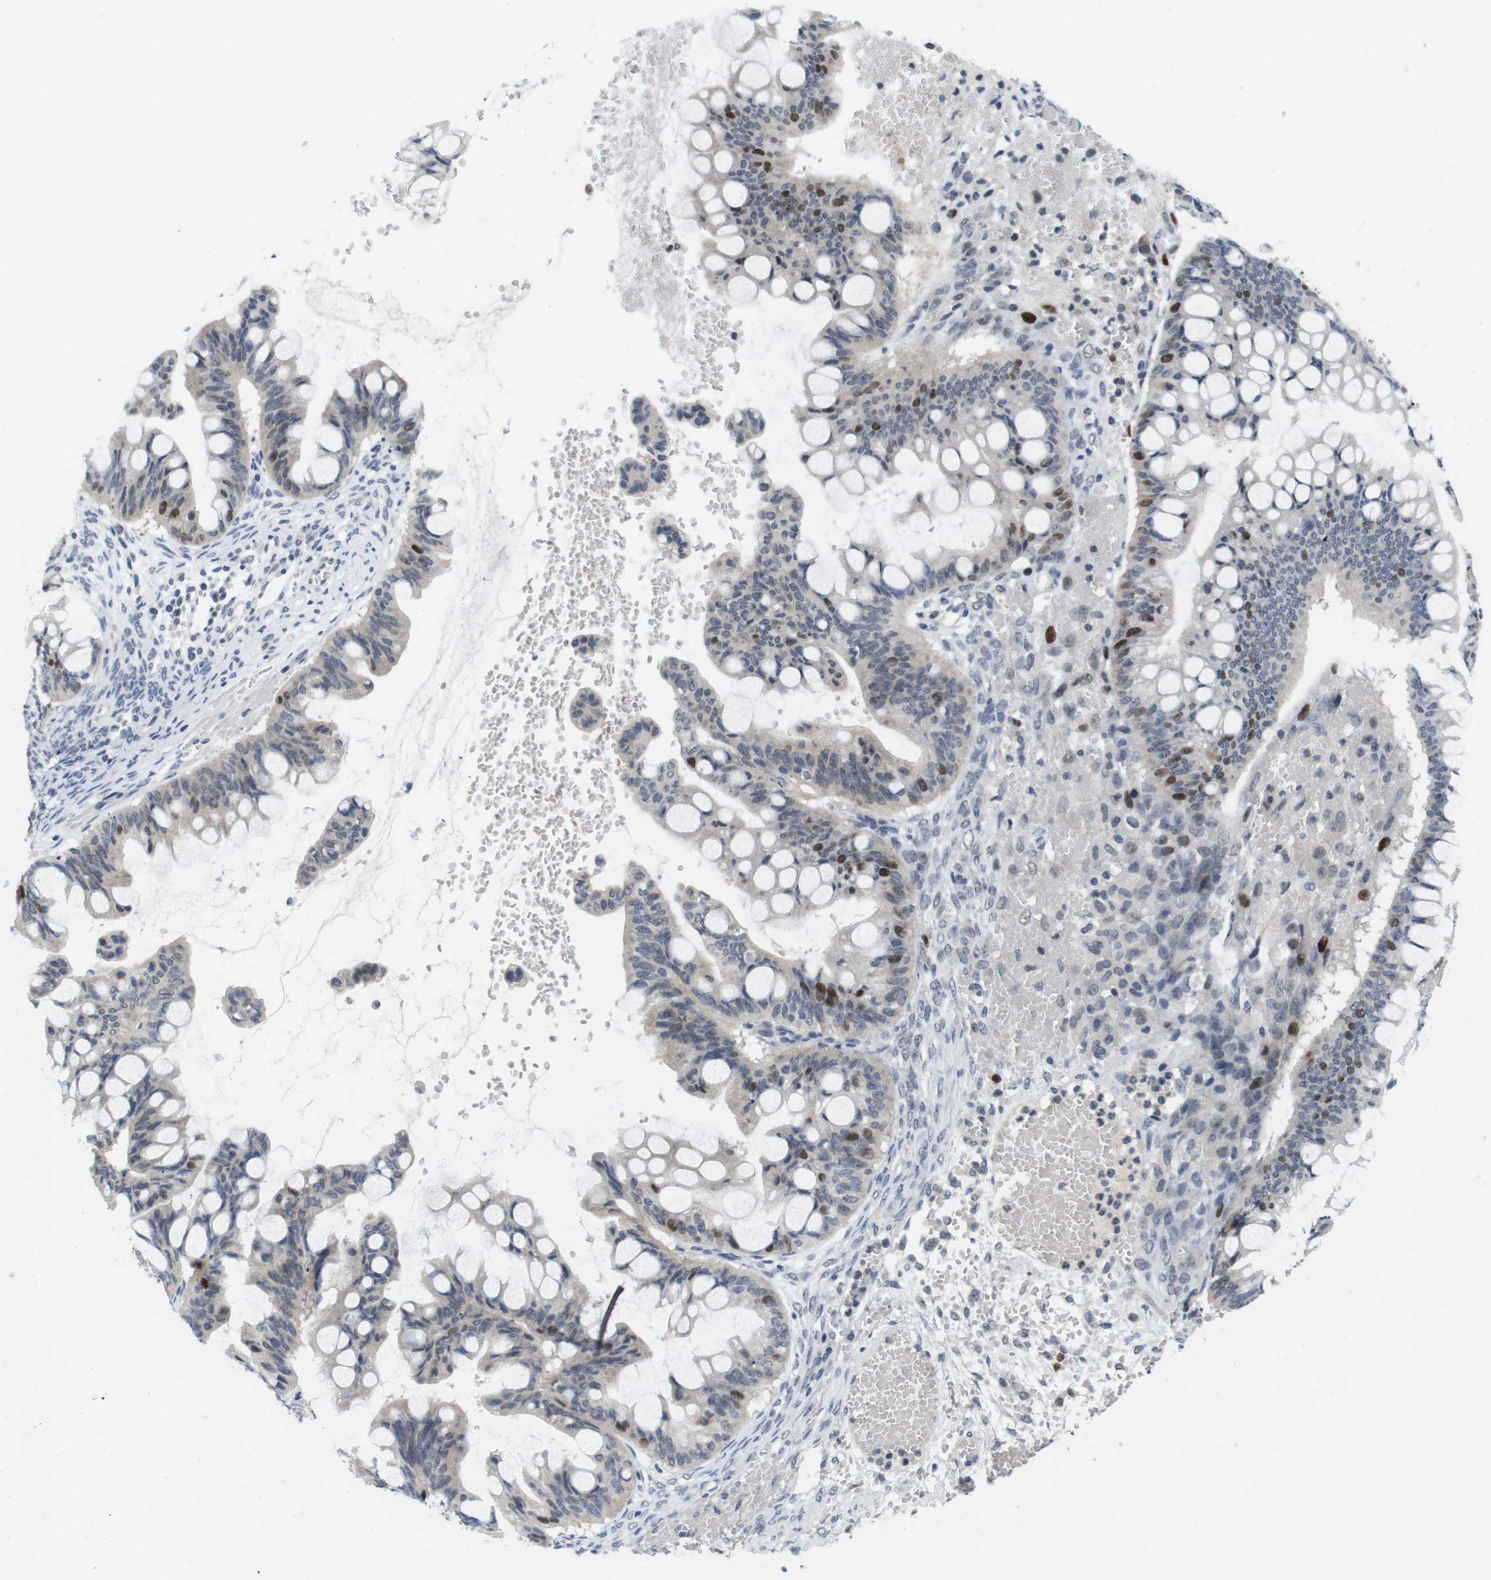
{"staining": {"intensity": "strong", "quantity": "<25%", "location": "nuclear"}, "tissue": "ovarian cancer", "cell_type": "Tumor cells", "image_type": "cancer", "snomed": [{"axis": "morphology", "description": "Cystadenocarcinoma, mucinous, NOS"}, {"axis": "topography", "description": "Ovary"}], "caption": "Immunohistochemistry (IHC) of ovarian mucinous cystadenocarcinoma reveals medium levels of strong nuclear positivity in about <25% of tumor cells.", "gene": "SKP2", "patient": {"sex": "female", "age": 73}}